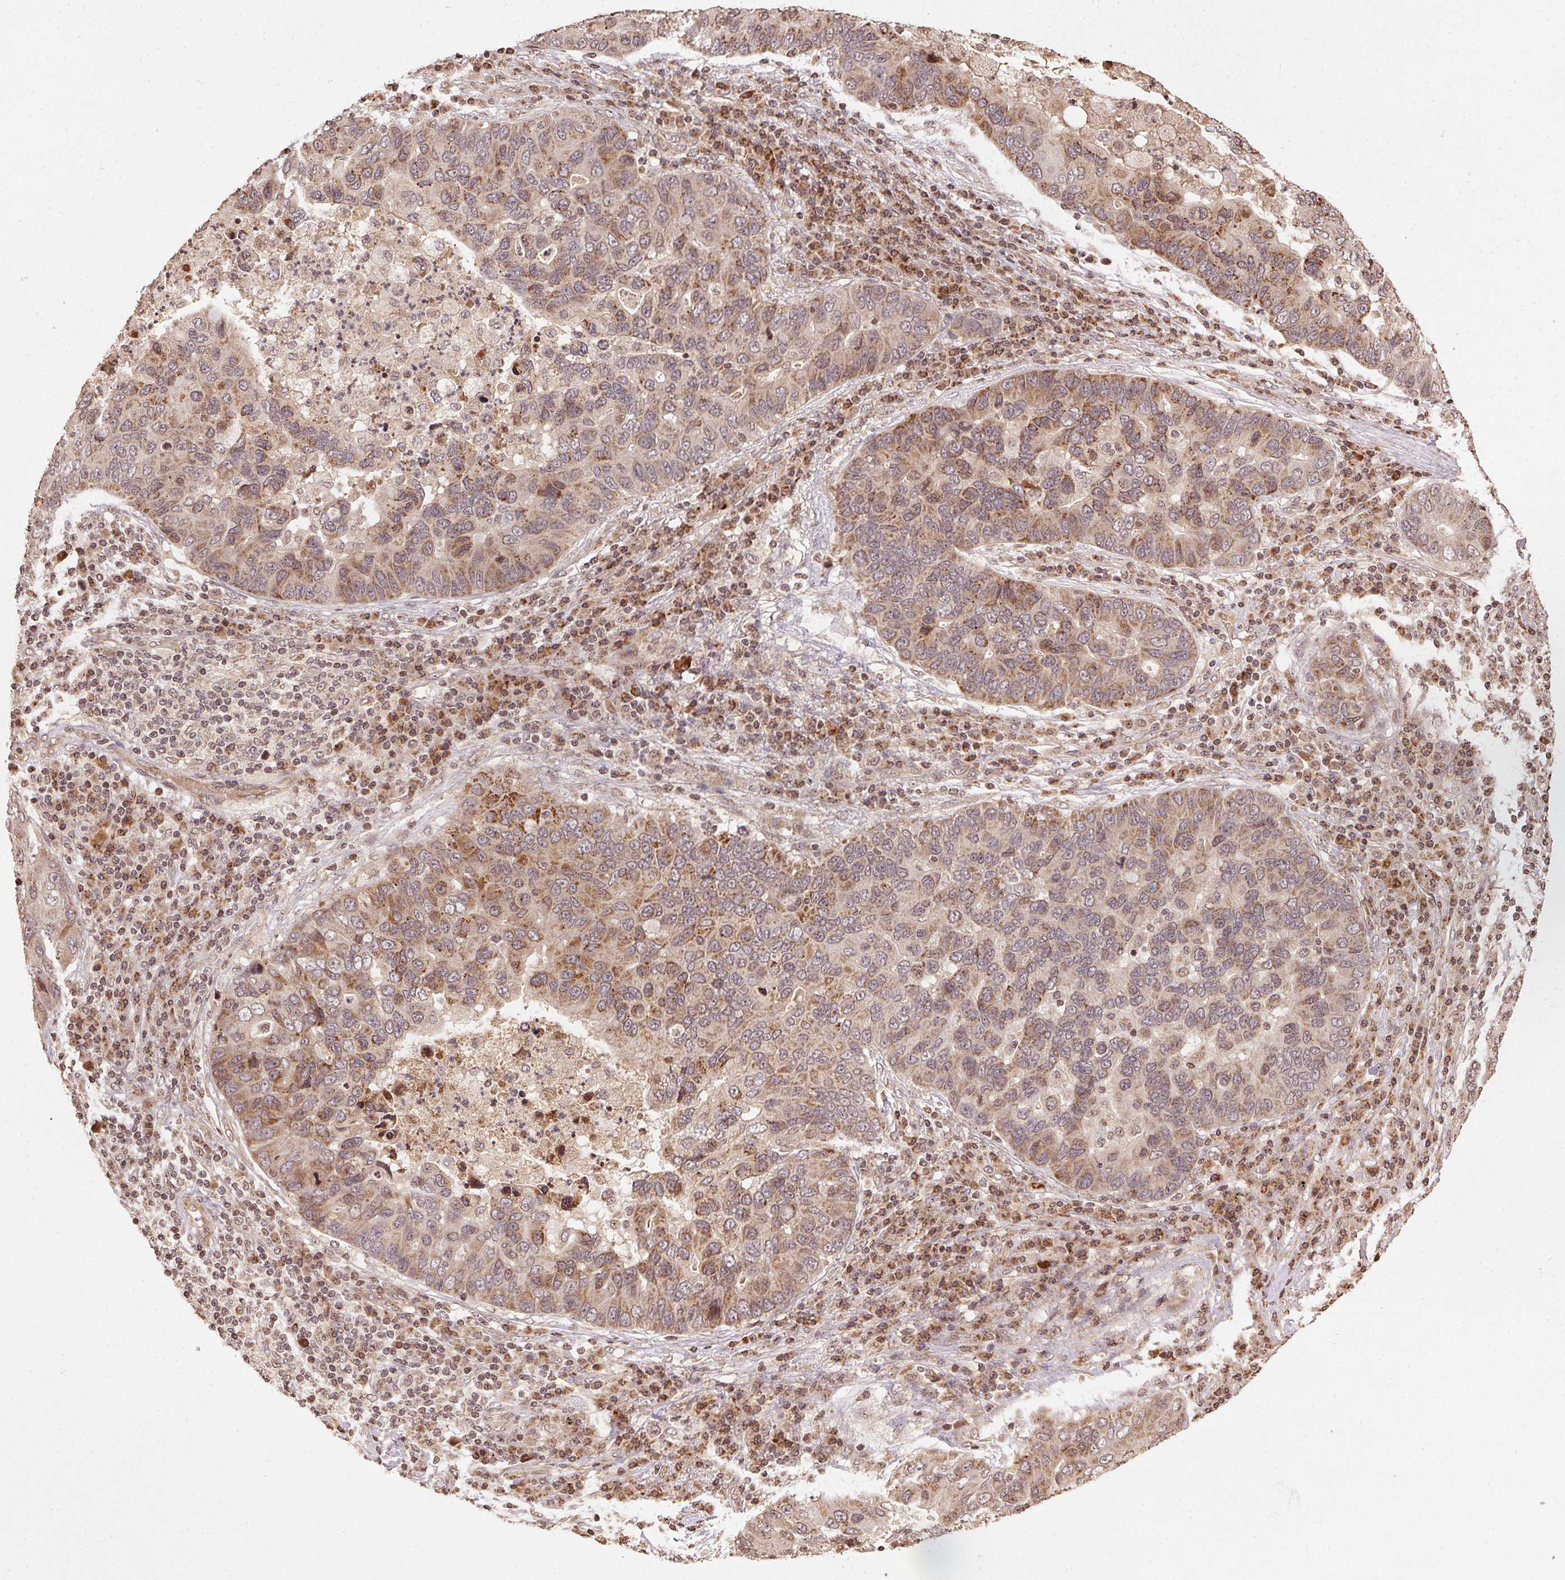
{"staining": {"intensity": "moderate", "quantity": "25%-75%", "location": "cytoplasmic/membranous"}, "tissue": "lung cancer", "cell_type": "Tumor cells", "image_type": "cancer", "snomed": [{"axis": "morphology", "description": "Adenocarcinoma, NOS"}, {"axis": "morphology", "description": "Adenocarcinoma, metastatic, NOS"}, {"axis": "topography", "description": "Lymph node"}, {"axis": "topography", "description": "Lung"}], "caption": "DAB (3,3'-diaminobenzidine) immunohistochemical staining of human lung cancer (adenocarcinoma) displays moderate cytoplasmic/membranous protein positivity in about 25%-75% of tumor cells.", "gene": "SPRED2", "patient": {"sex": "female", "age": 54}}